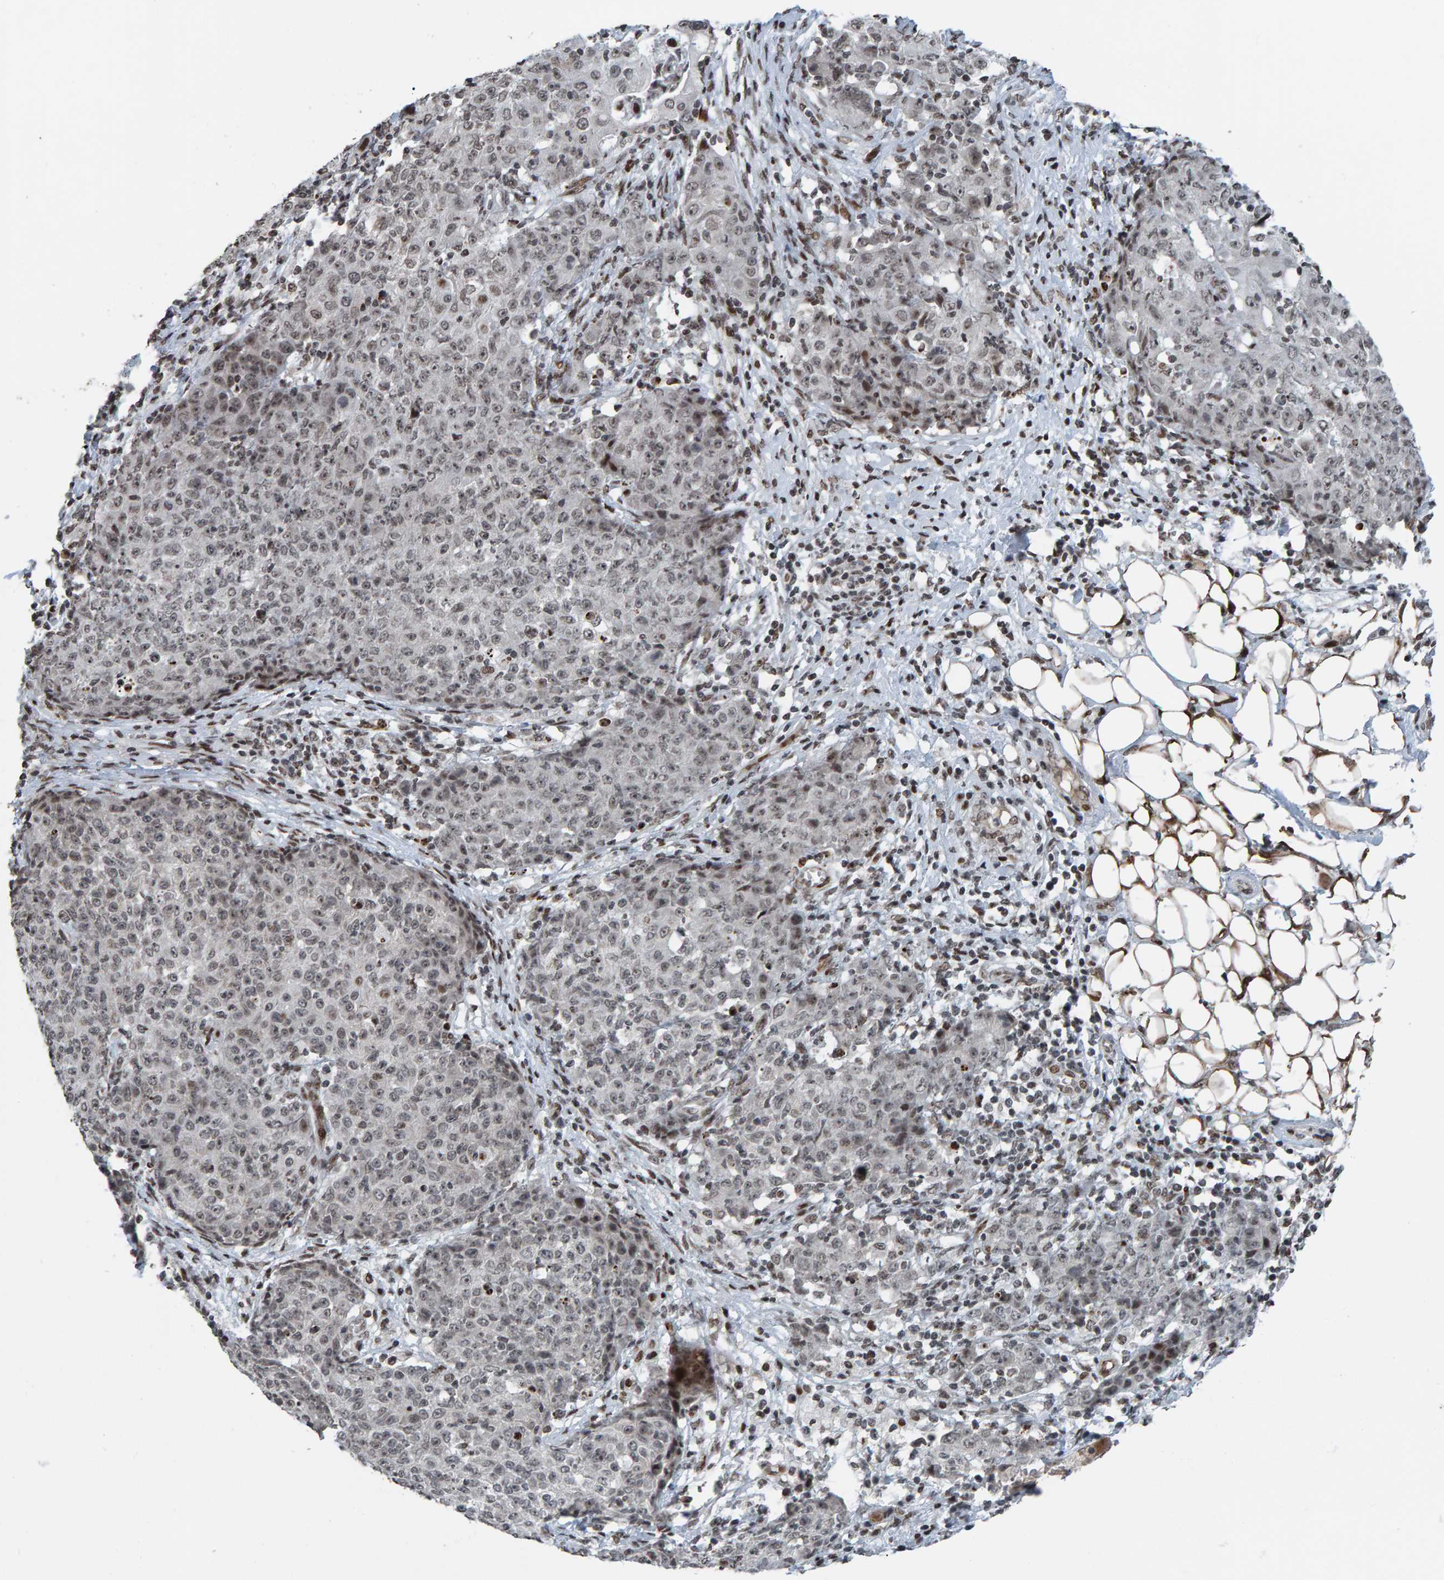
{"staining": {"intensity": "weak", "quantity": "<25%", "location": "nuclear"}, "tissue": "ovarian cancer", "cell_type": "Tumor cells", "image_type": "cancer", "snomed": [{"axis": "morphology", "description": "Carcinoma, endometroid"}, {"axis": "topography", "description": "Ovary"}], "caption": "Immunohistochemistry of human ovarian cancer reveals no positivity in tumor cells.", "gene": "ZNF366", "patient": {"sex": "female", "age": 42}}